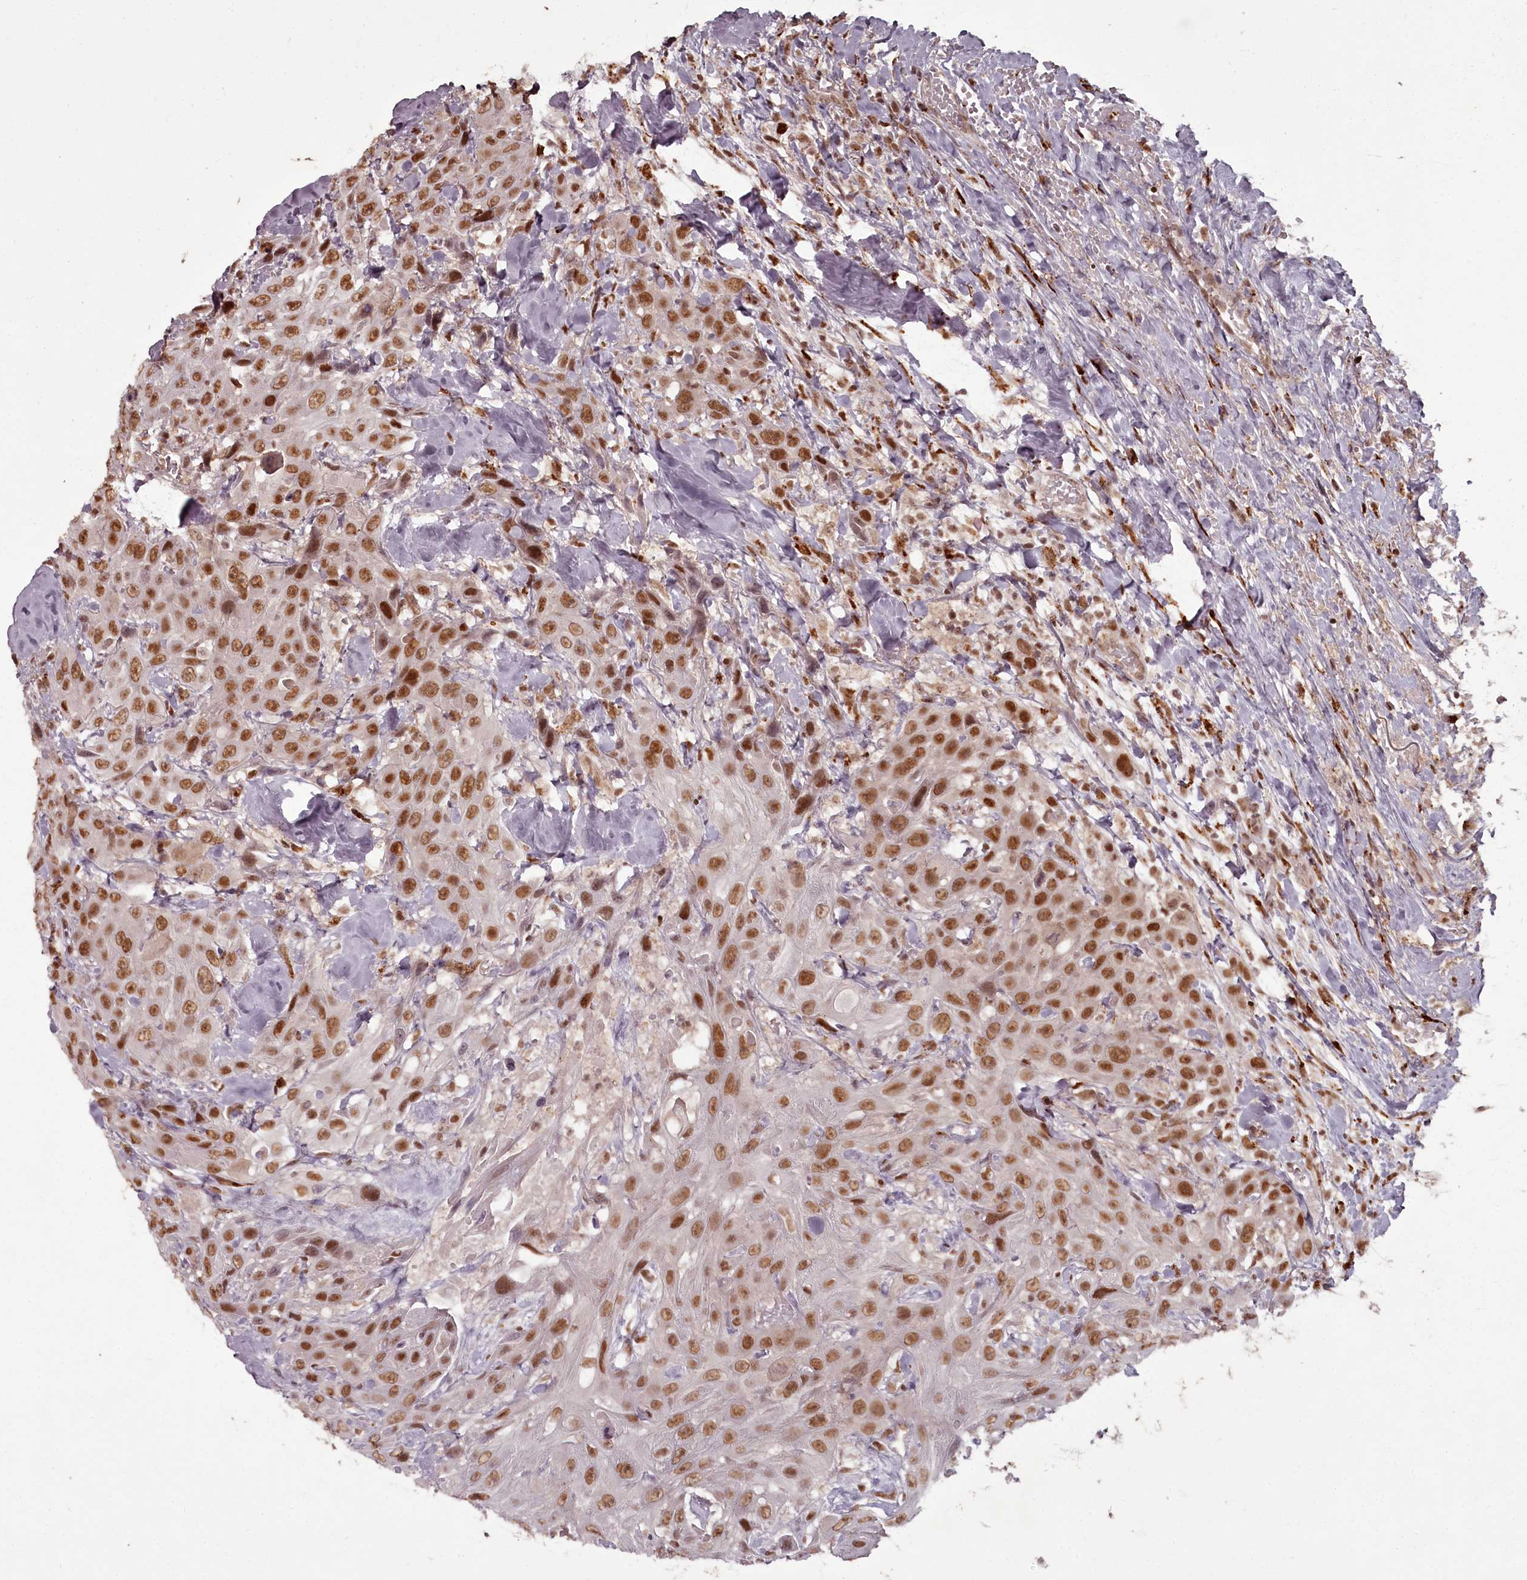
{"staining": {"intensity": "moderate", "quantity": ">75%", "location": "nuclear"}, "tissue": "head and neck cancer", "cell_type": "Tumor cells", "image_type": "cancer", "snomed": [{"axis": "morphology", "description": "Squamous cell carcinoma, NOS"}, {"axis": "topography", "description": "Head-Neck"}], "caption": "Head and neck cancer was stained to show a protein in brown. There is medium levels of moderate nuclear staining in about >75% of tumor cells.", "gene": "CEP83", "patient": {"sex": "male", "age": 81}}